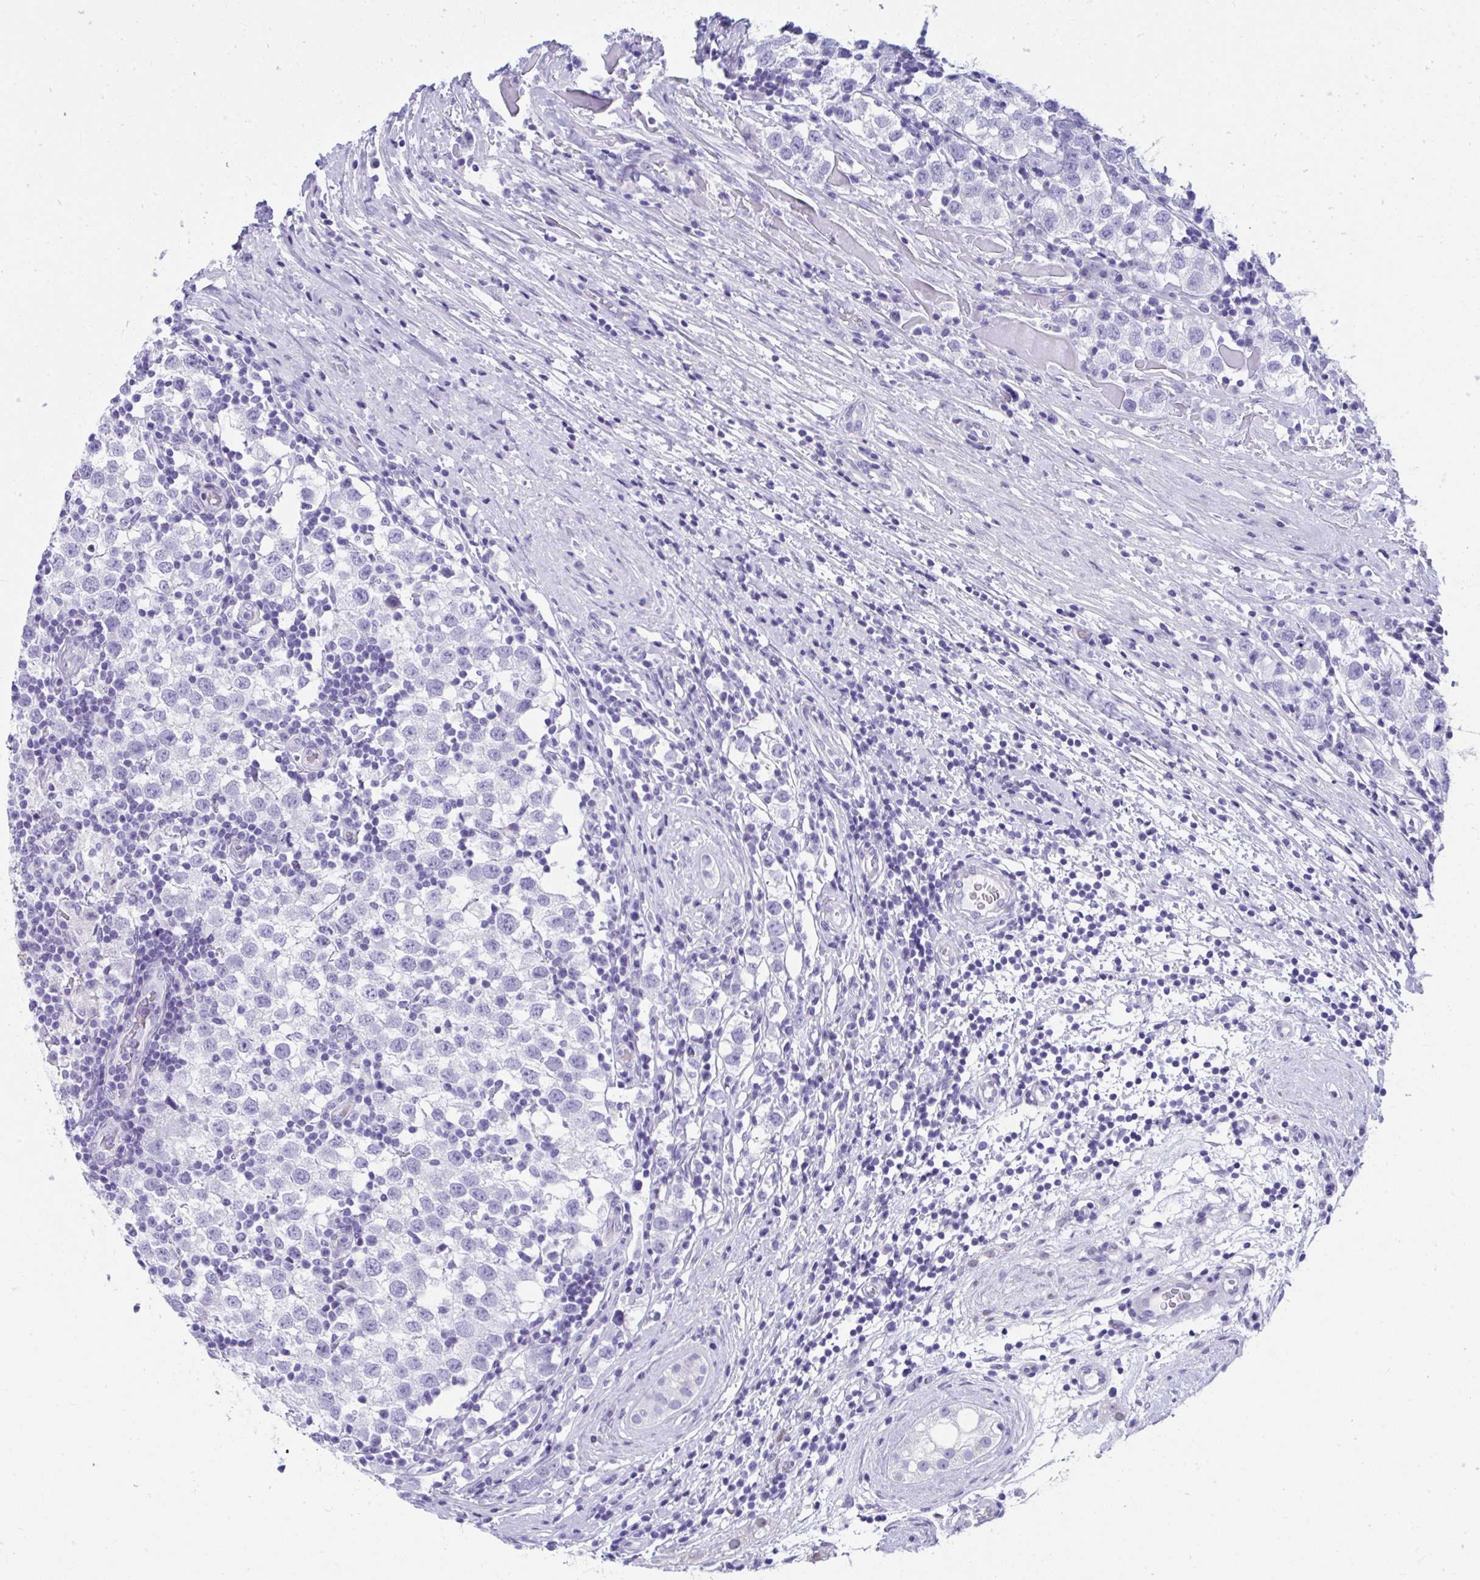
{"staining": {"intensity": "negative", "quantity": "none", "location": "none"}, "tissue": "testis cancer", "cell_type": "Tumor cells", "image_type": "cancer", "snomed": [{"axis": "morphology", "description": "Seminoma, NOS"}, {"axis": "topography", "description": "Testis"}], "caption": "Tumor cells are negative for protein expression in human testis seminoma. (Immunohistochemistry, brightfield microscopy, high magnification).", "gene": "ISL1", "patient": {"sex": "male", "age": 34}}